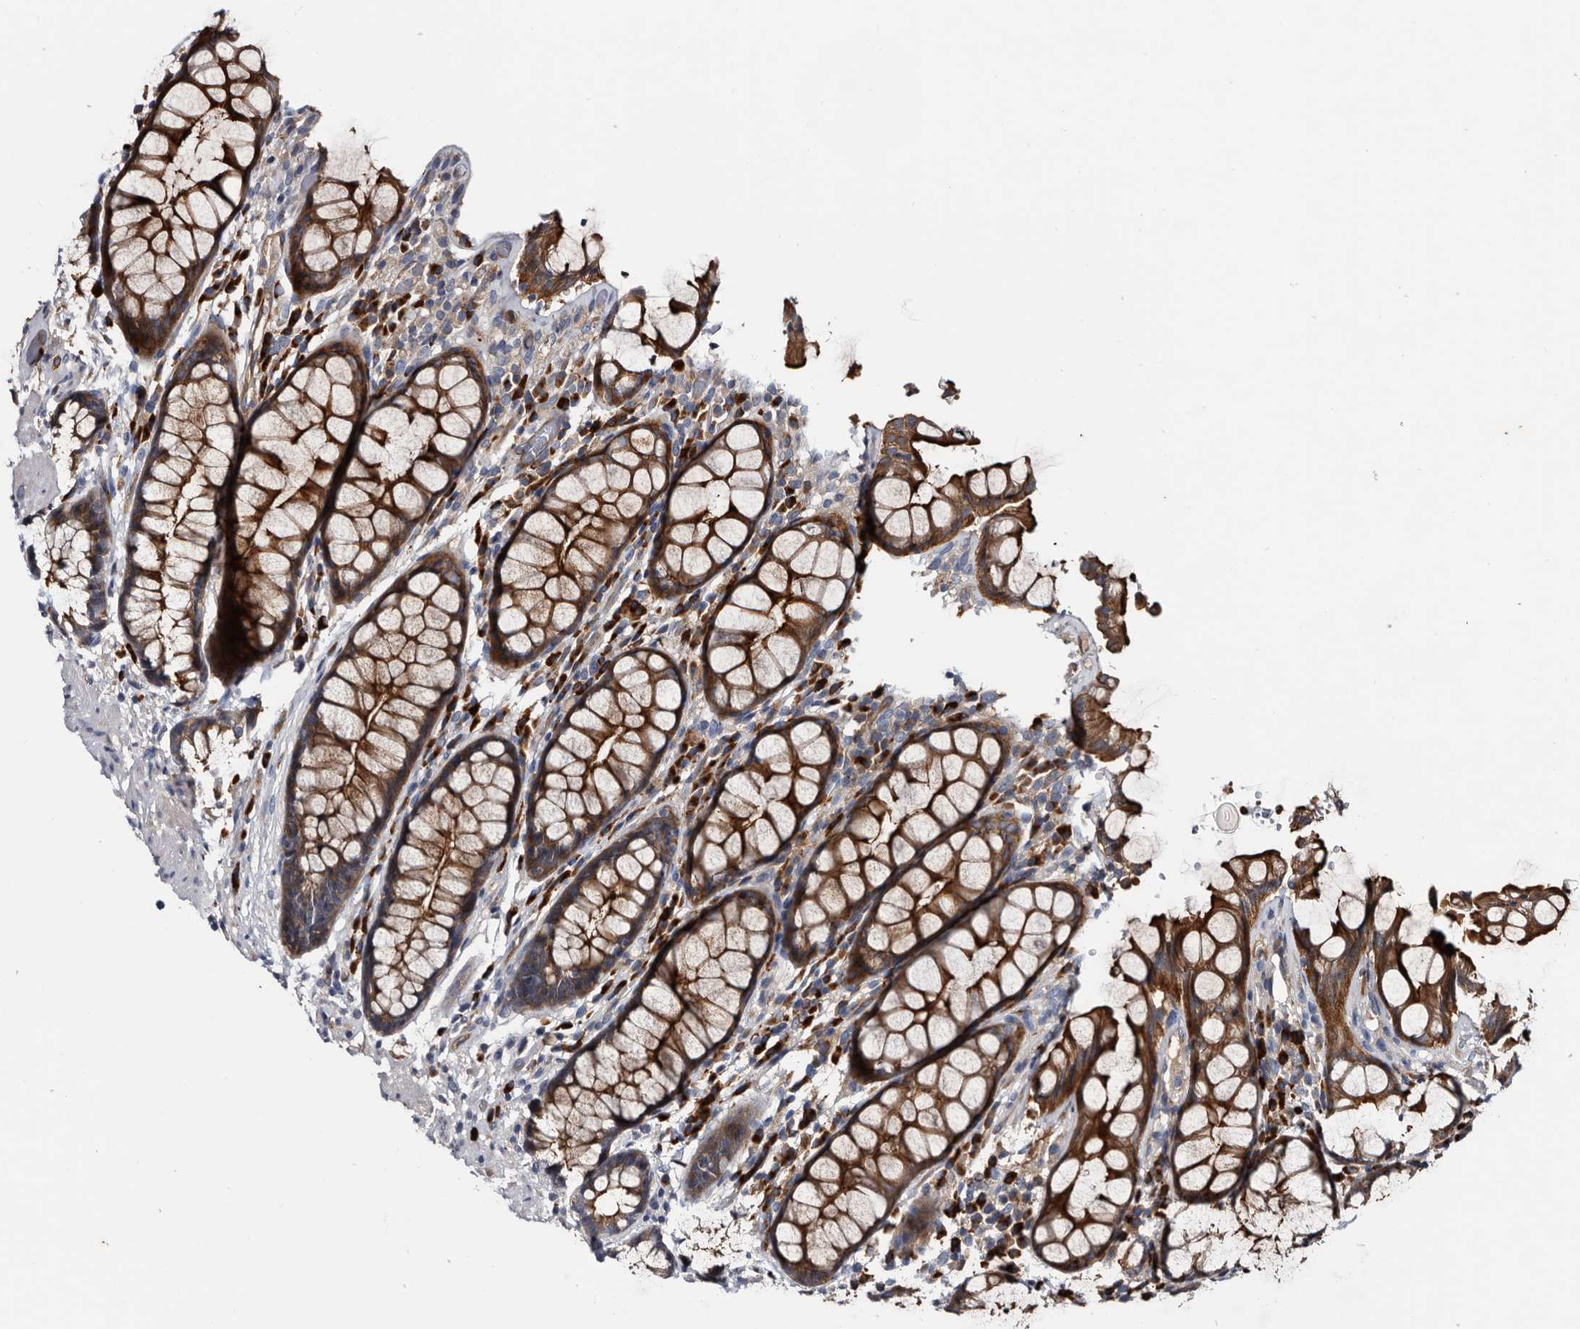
{"staining": {"intensity": "strong", "quantity": ">75%", "location": "cytoplasmic/membranous"}, "tissue": "rectum", "cell_type": "Glandular cells", "image_type": "normal", "snomed": [{"axis": "morphology", "description": "Normal tissue, NOS"}, {"axis": "topography", "description": "Rectum"}], "caption": "Approximately >75% of glandular cells in unremarkable human rectum demonstrate strong cytoplasmic/membranous protein staining as visualized by brown immunohistochemical staining.", "gene": "TSPAN17", "patient": {"sex": "male", "age": 64}}